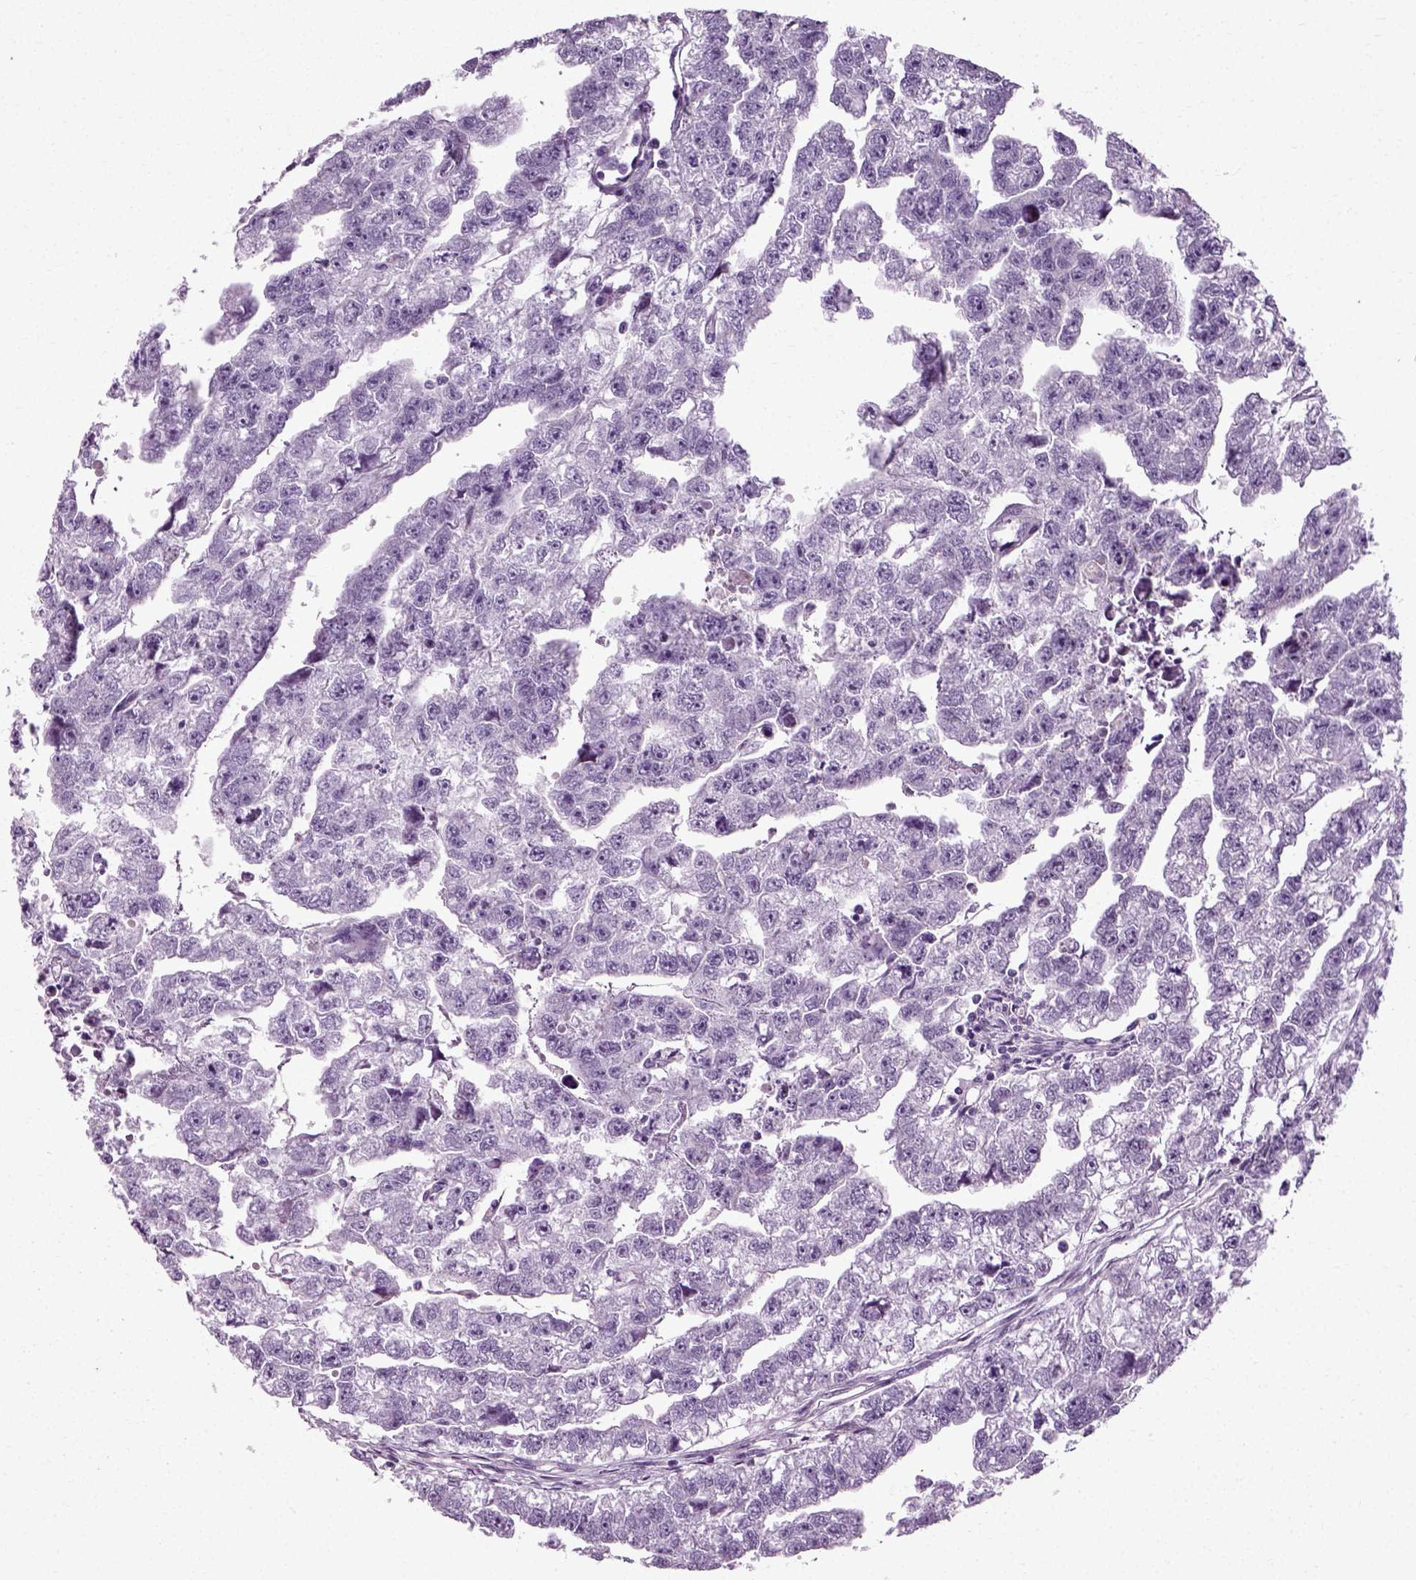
{"staining": {"intensity": "negative", "quantity": "none", "location": "none"}, "tissue": "testis cancer", "cell_type": "Tumor cells", "image_type": "cancer", "snomed": [{"axis": "morphology", "description": "Carcinoma, Embryonal, NOS"}, {"axis": "morphology", "description": "Teratoma, malignant, NOS"}, {"axis": "topography", "description": "Testis"}], "caption": "Photomicrograph shows no significant protein expression in tumor cells of testis embryonal carcinoma.", "gene": "SCG5", "patient": {"sex": "male", "age": 44}}